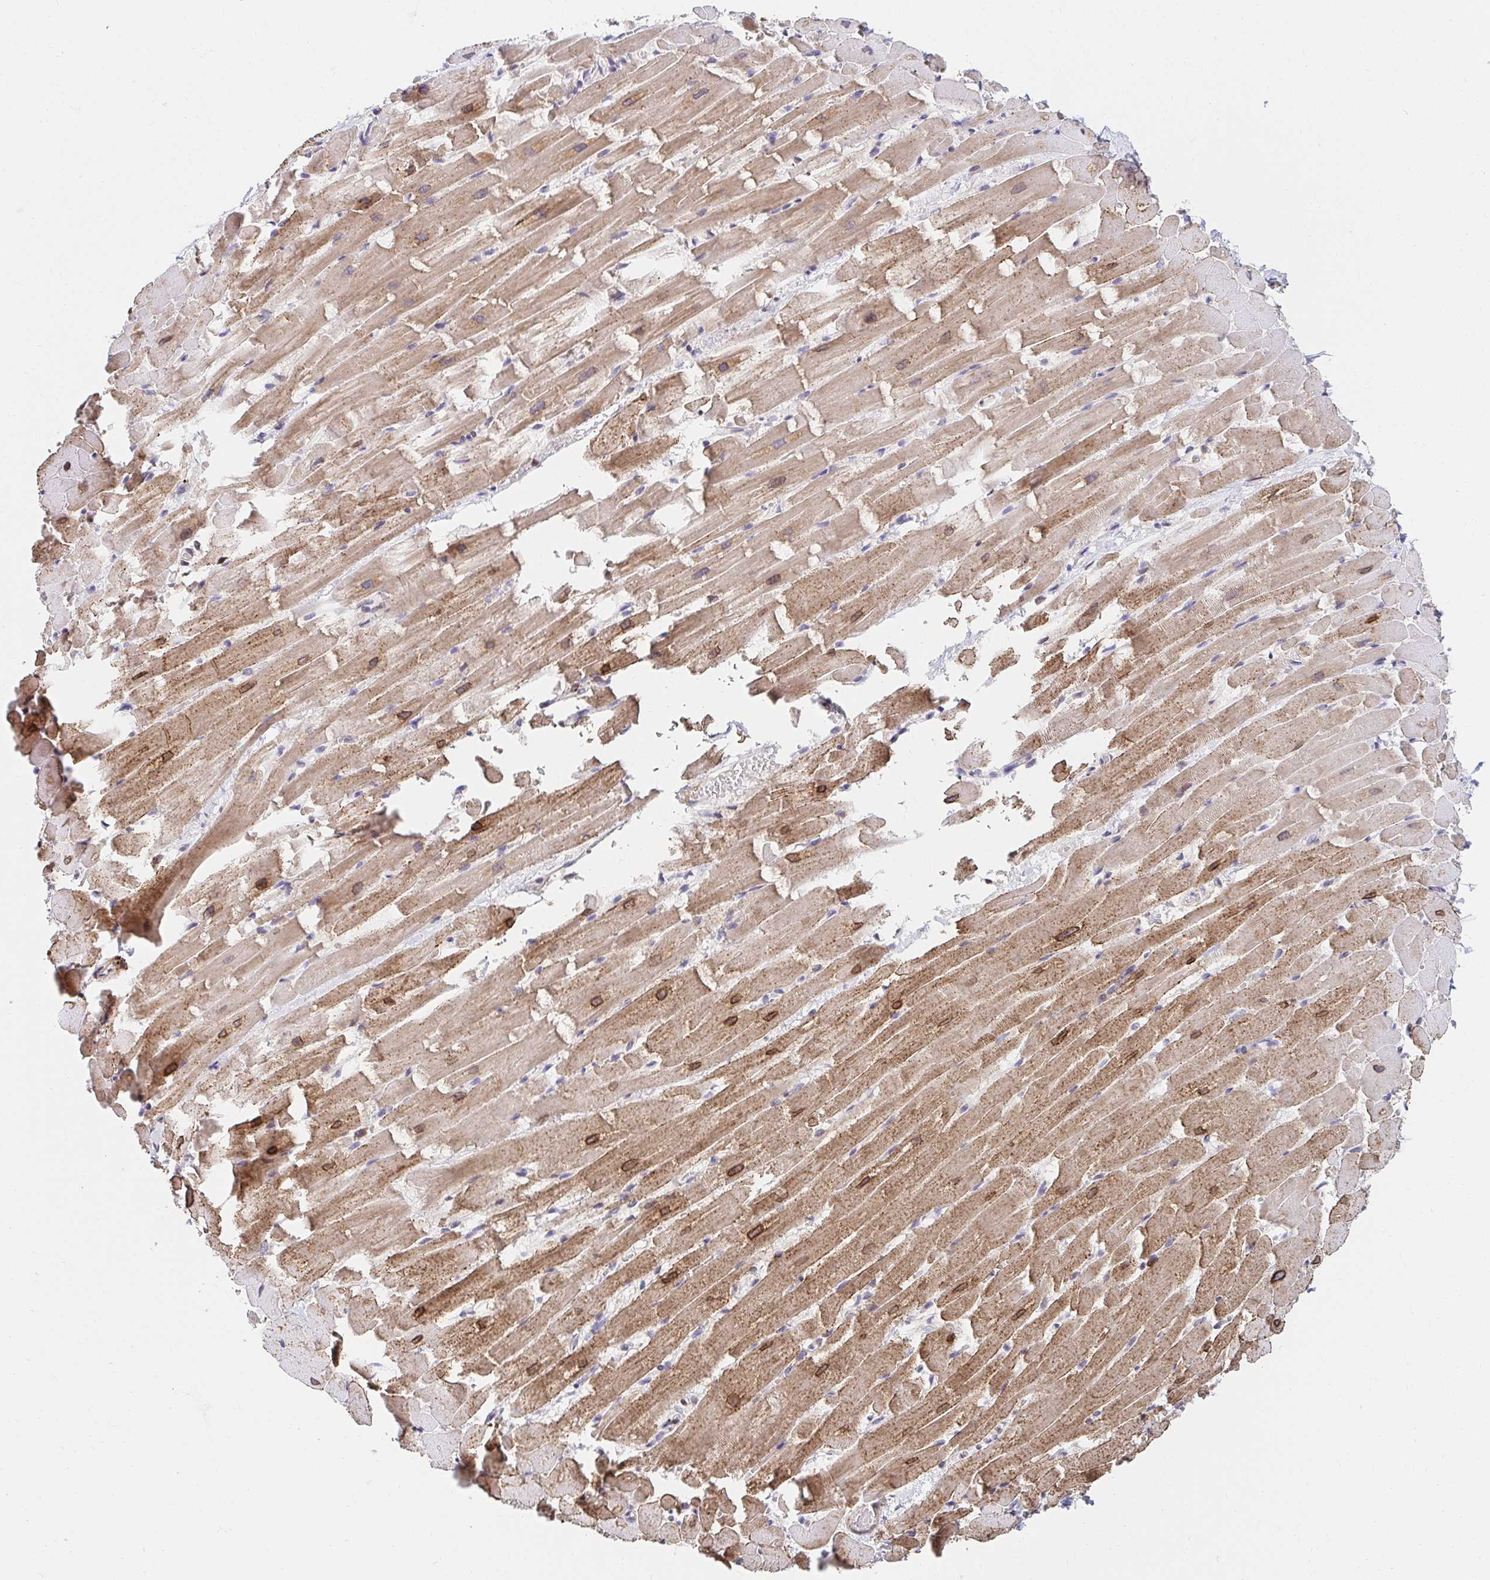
{"staining": {"intensity": "moderate", "quantity": ">75%", "location": "cytoplasmic/membranous"}, "tissue": "heart muscle", "cell_type": "Cardiomyocytes", "image_type": "normal", "snomed": [{"axis": "morphology", "description": "Normal tissue, NOS"}, {"axis": "topography", "description": "Heart"}], "caption": "A brown stain shows moderate cytoplasmic/membranous staining of a protein in cardiomyocytes of normal human heart muscle.", "gene": "AKAP14", "patient": {"sex": "male", "age": 37}}